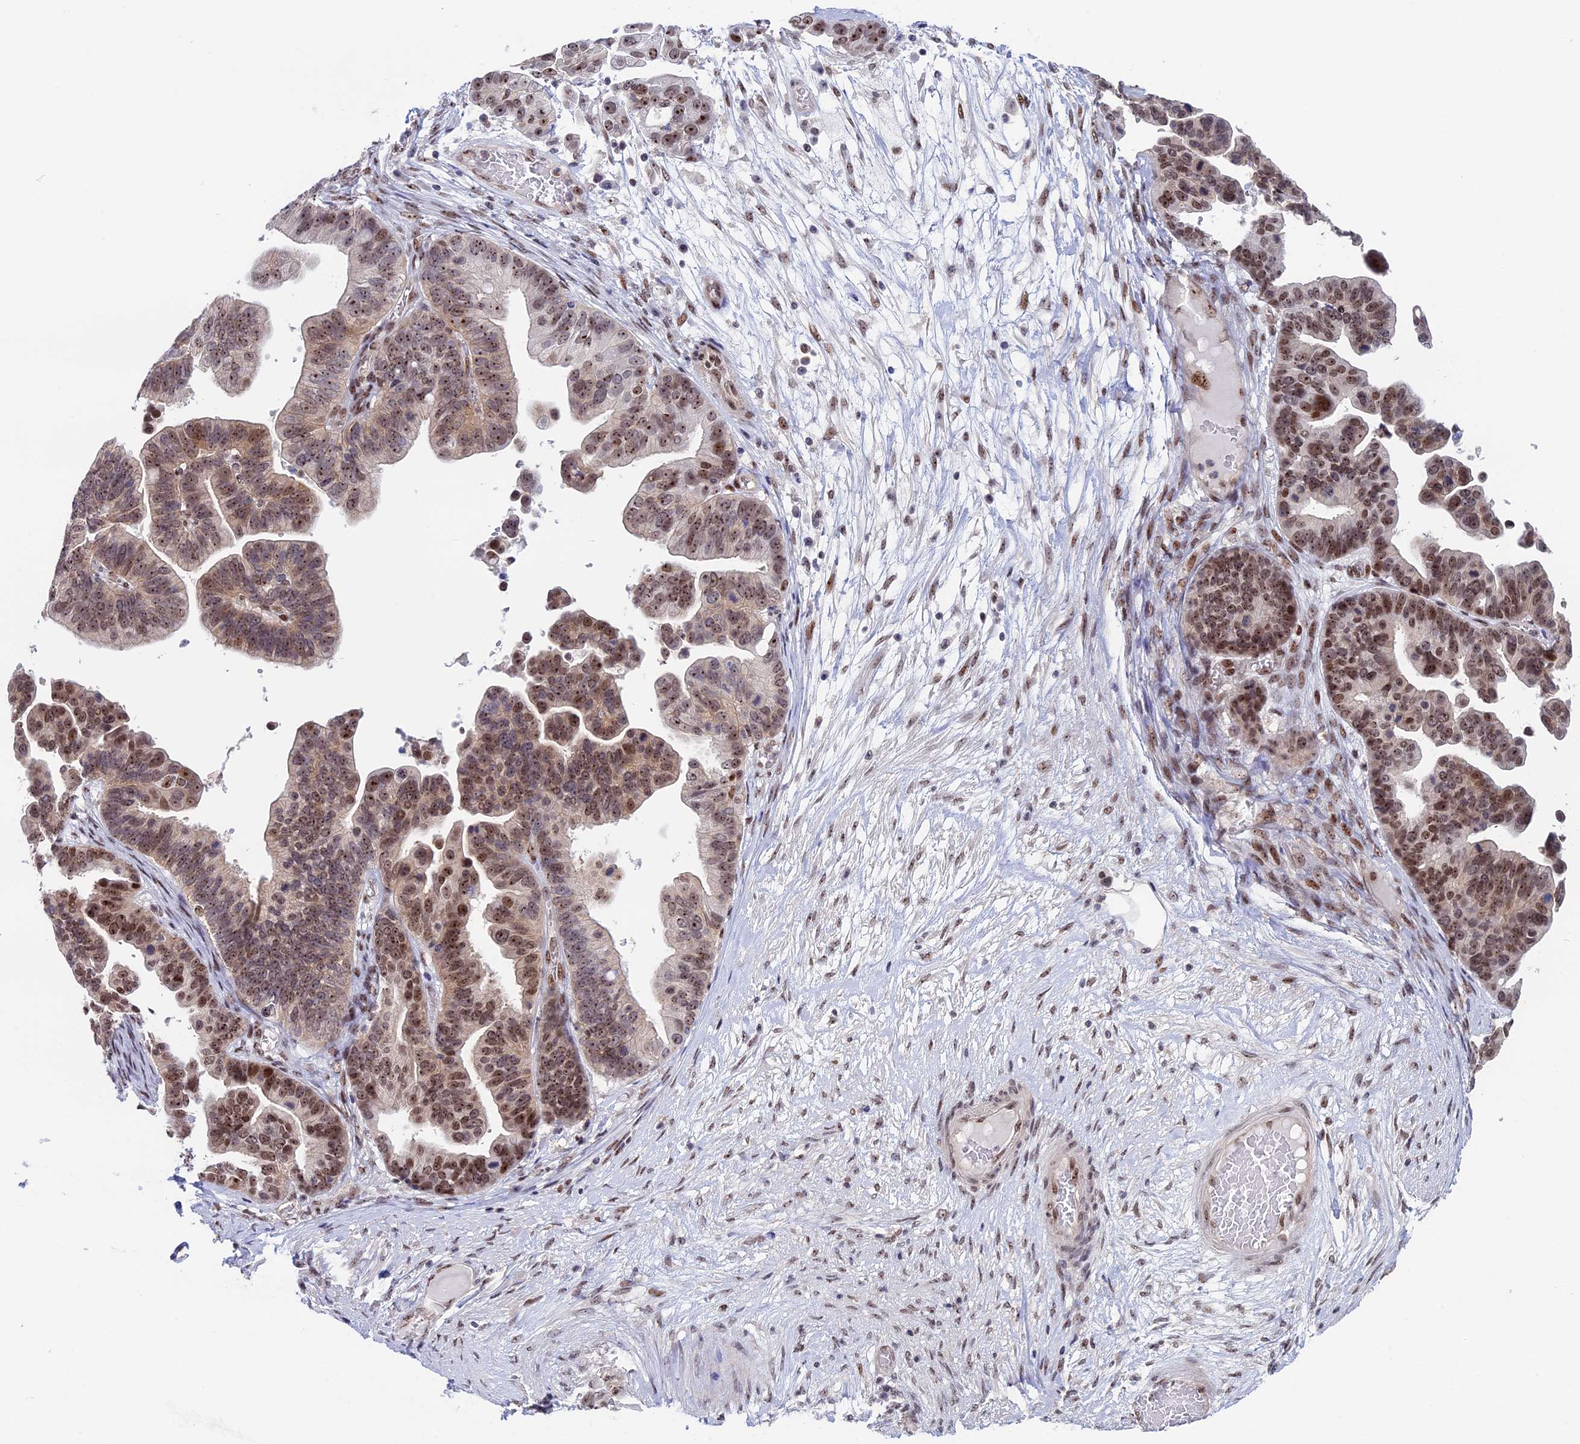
{"staining": {"intensity": "moderate", "quantity": ">75%", "location": "nuclear"}, "tissue": "ovarian cancer", "cell_type": "Tumor cells", "image_type": "cancer", "snomed": [{"axis": "morphology", "description": "Cystadenocarcinoma, serous, NOS"}, {"axis": "topography", "description": "Ovary"}], "caption": "Protein staining of ovarian cancer (serous cystadenocarcinoma) tissue reveals moderate nuclear staining in about >75% of tumor cells. The staining was performed using DAB, with brown indicating positive protein expression. Nuclei are stained blue with hematoxylin.", "gene": "CCDC86", "patient": {"sex": "female", "age": 56}}